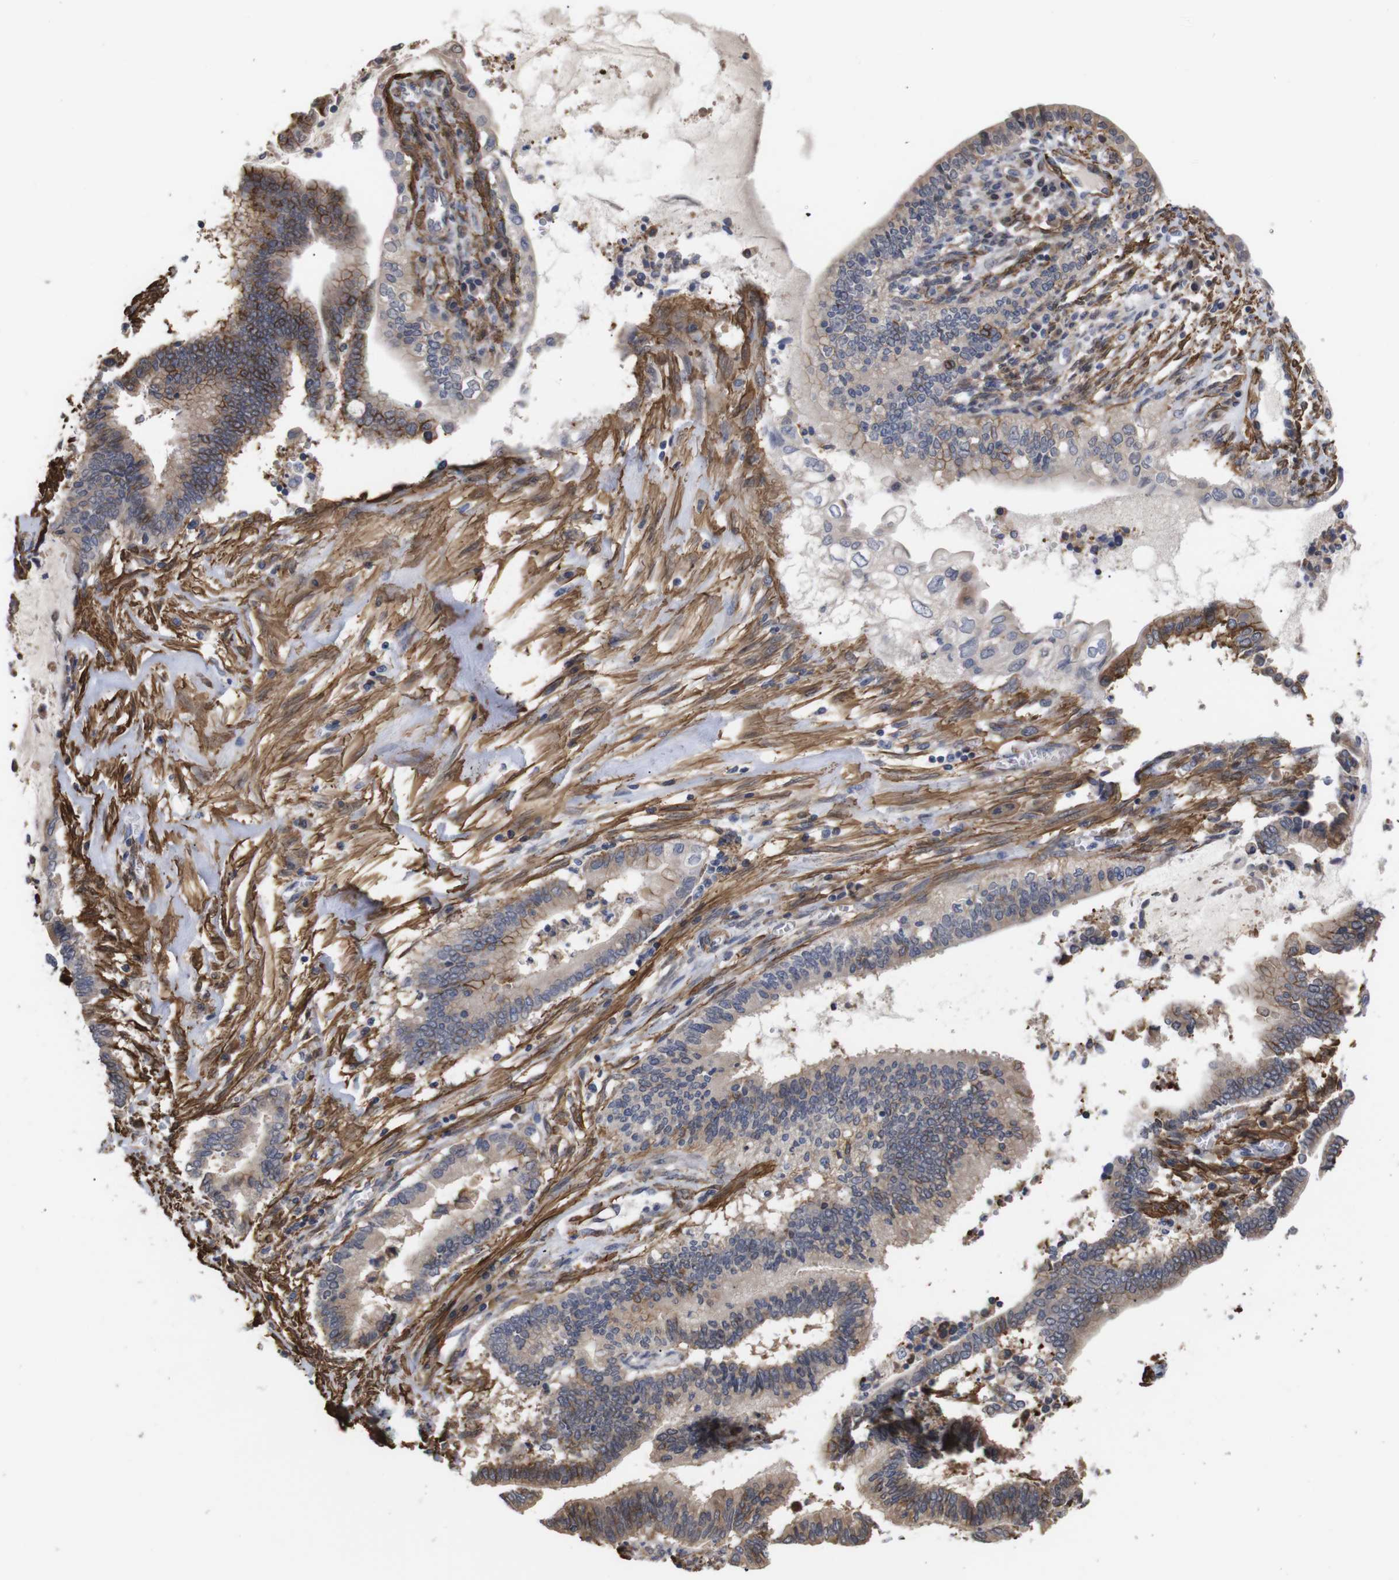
{"staining": {"intensity": "moderate", "quantity": ">75%", "location": "cytoplasmic/membranous"}, "tissue": "cervical cancer", "cell_type": "Tumor cells", "image_type": "cancer", "snomed": [{"axis": "morphology", "description": "Adenocarcinoma, NOS"}, {"axis": "topography", "description": "Cervix"}], "caption": "Immunohistochemical staining of human cervical adenocarcinoma displays moderate cytoplasmic/membranous protein expression in about >75% of tumor cells. (DAB IHC, brown staining for protein, blue staining for nuclei).", "gene": "PDLIM5", "patient": {"sex": "female", "age": 44}}